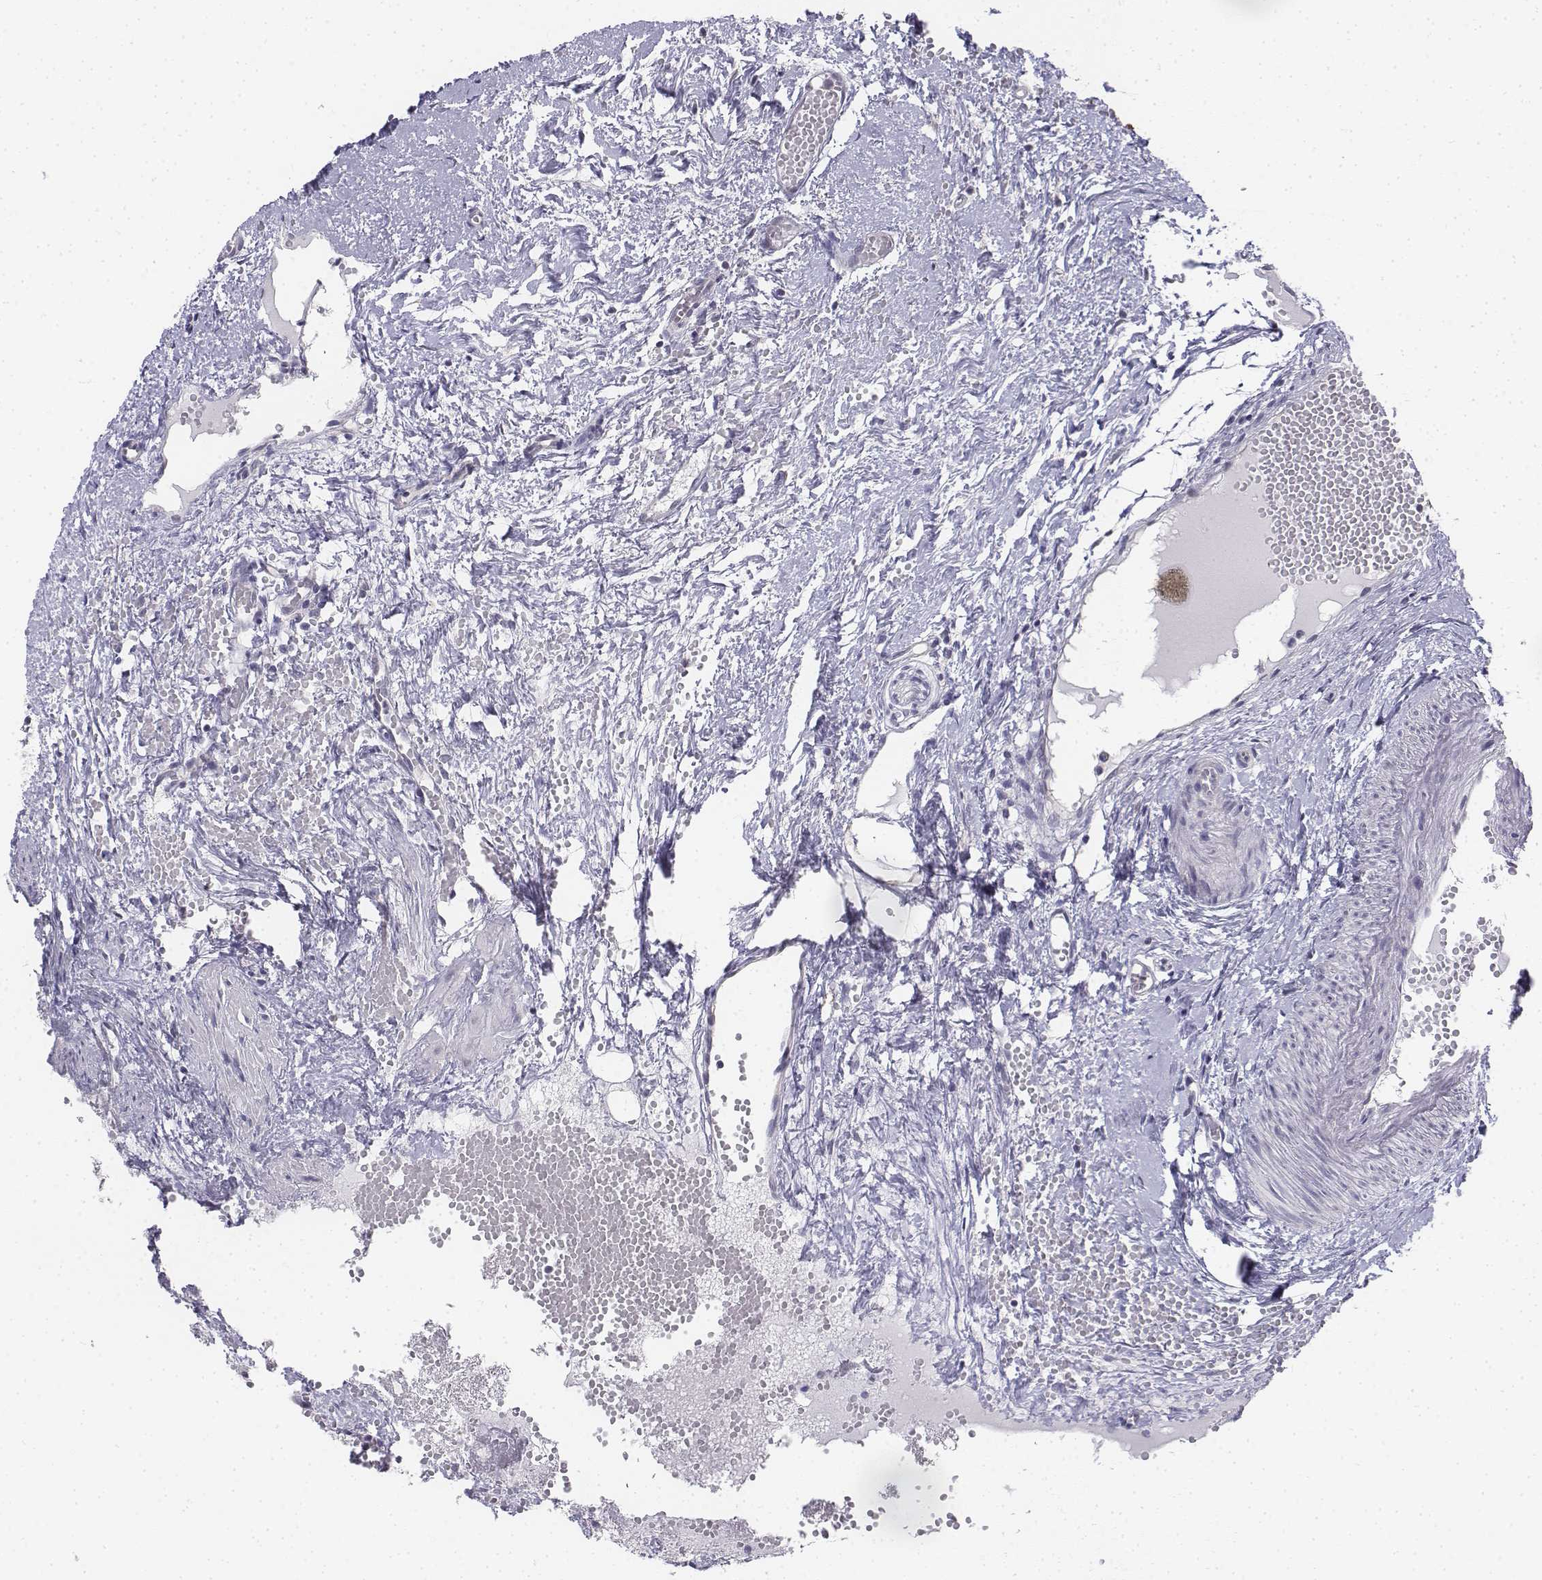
{"staining": {"intensity": "negative", "quantity": "none", "location": "none"}, "tissue": "ovary", "cell_type": "Follicle cells", "image_type": "normal", "snomed": [{"axis": "morphology", "description": "Normal tissue, NOS"}, {"axis": "topography", "description": "Ovary"}], "caption": "Immunohistochemistry (IHC) photomicrograph of normal ovary: ovary stained with DAB (3,3'-diaminobenzidine) exhibits no significant protein positivity in follicle cells.", "gene": "PENK", "patient": {"sex": "female", "age": 46}}